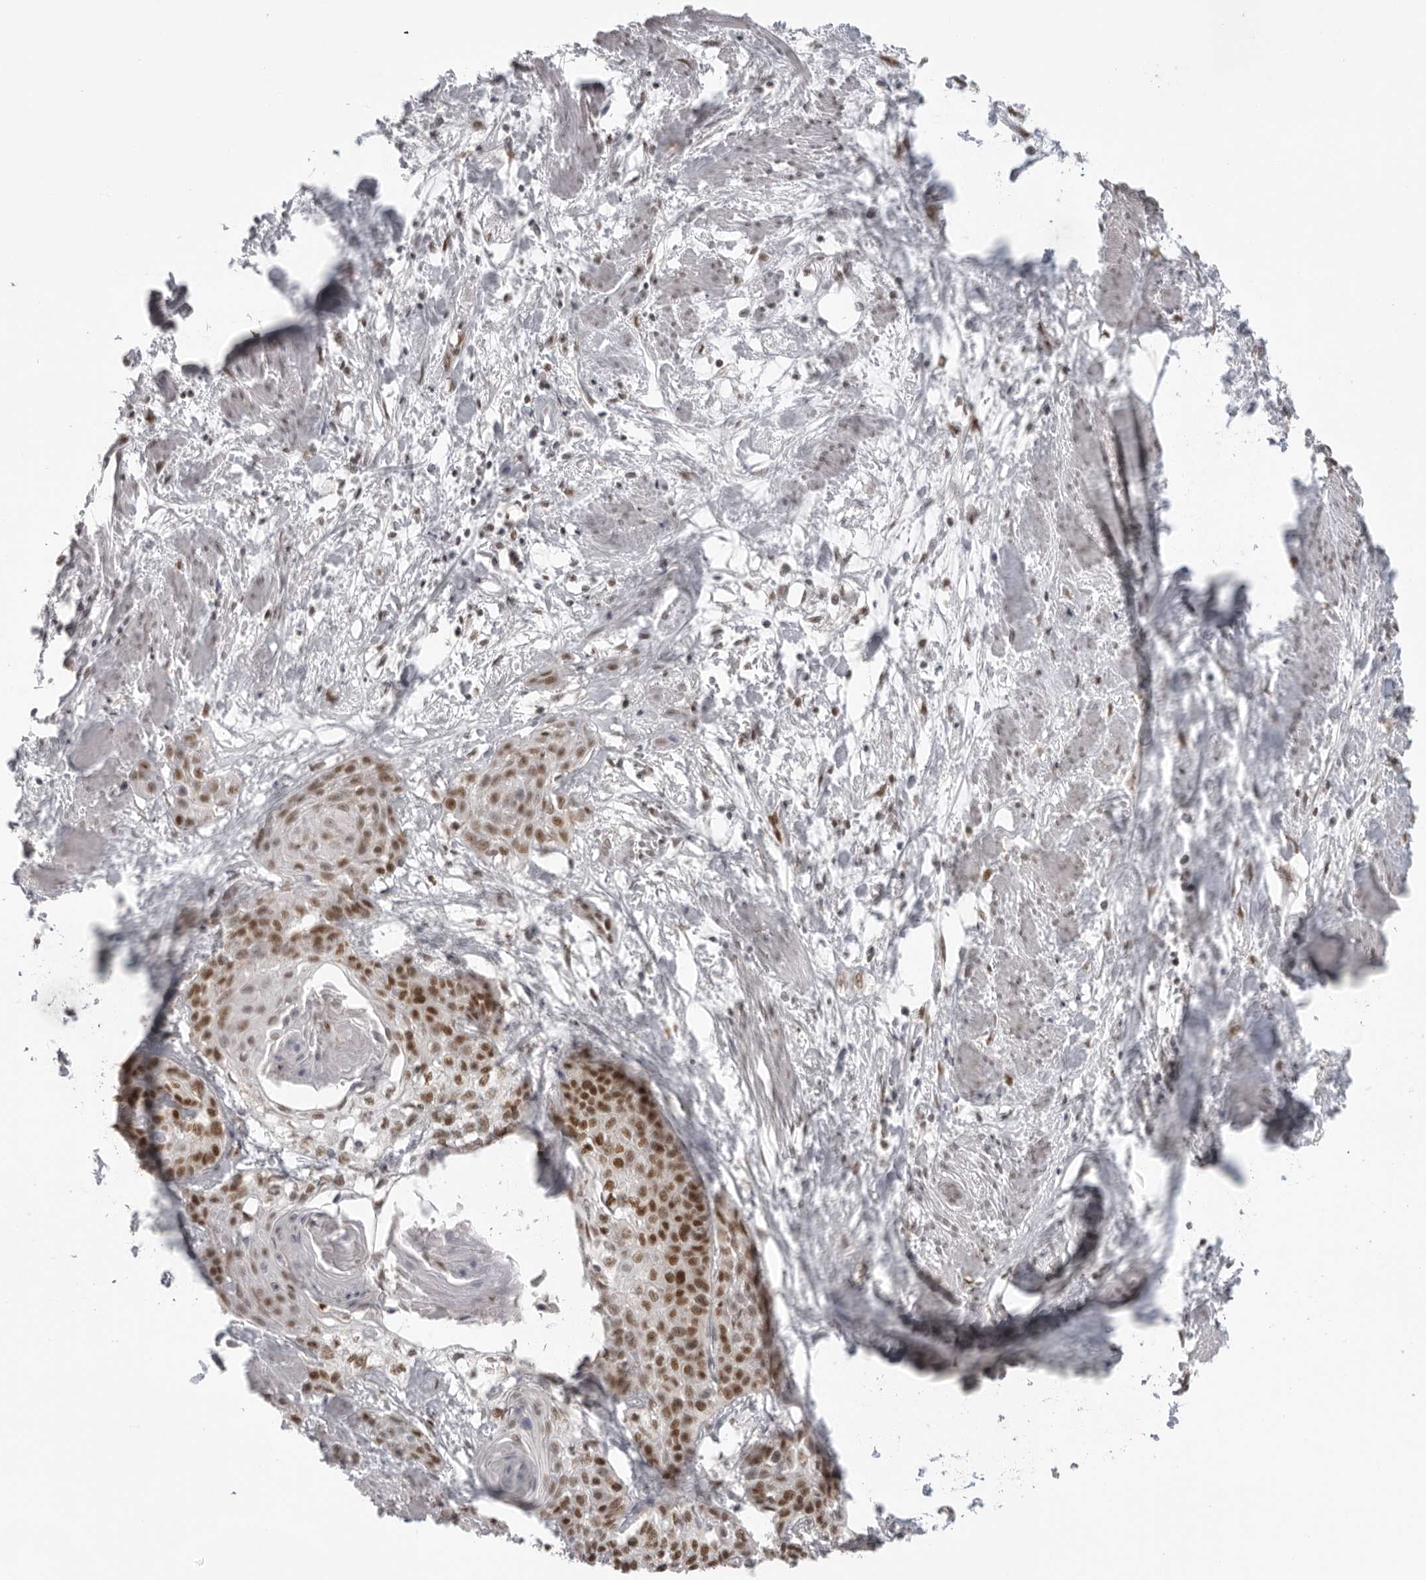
{"staining": {"intensity": "moderate", "quantity": ">75%", "location": "nuclear"}, "tissue": "cervical cancer", "cell_type": "Tumor cells", "image_type": "cancer", "snomed": [{"axis": "morphology", "description": "Squamous cell carcinoma, NOS"}, {"axis": "topography", "description": "Cervix"}], "caption": "Immunohistochemistry of human cervical squamous cell carcinoma displays medium levels of moderate nuclear staining in about >75% of tumor cells.", "gene": "RPA2", "patient": {"sex": "female", "age": 57}}